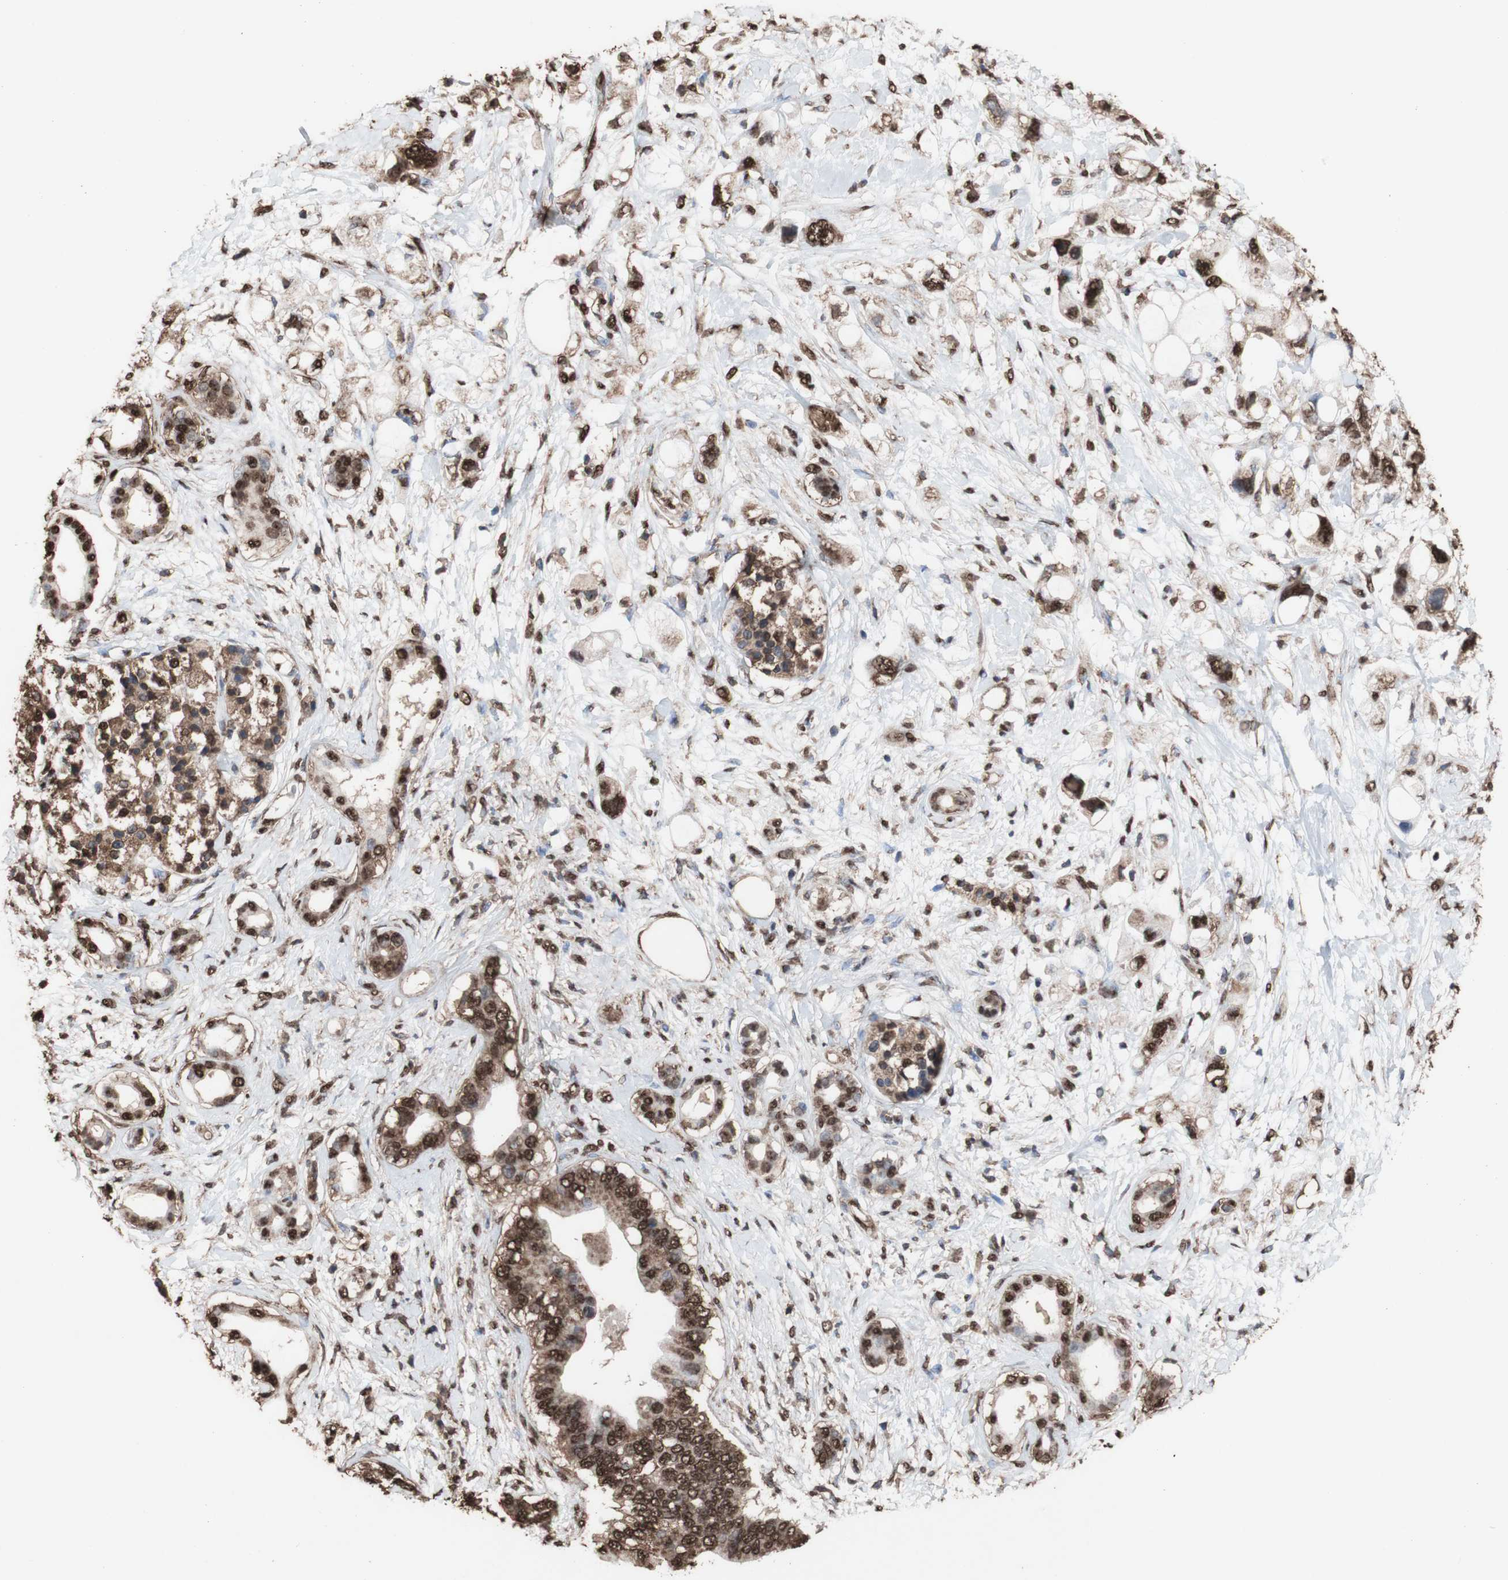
{"staining": {"intensity": "strong", "quantity": ">75%", "location": "cytoplasmic/membranous,nuclear"}, "tissue": "pancreatic cancer", "cell_type": "Tumor cells", "image_type": "cancer", "snomed": [{"axis": "morphology", "description": "Adenocarcinoma, NOS"}, {"axis": "topography", "description": "Pancreas"}], "caption": "Brown immunohistochemical staining in human pancreatic adenocarcinoma exhibits strong cytoplasmic/membranous and nuclear expression in approximately >75% of tumor cells.", "gene": "PIDD1", "patient": {"sex": "female", "age": 56}}